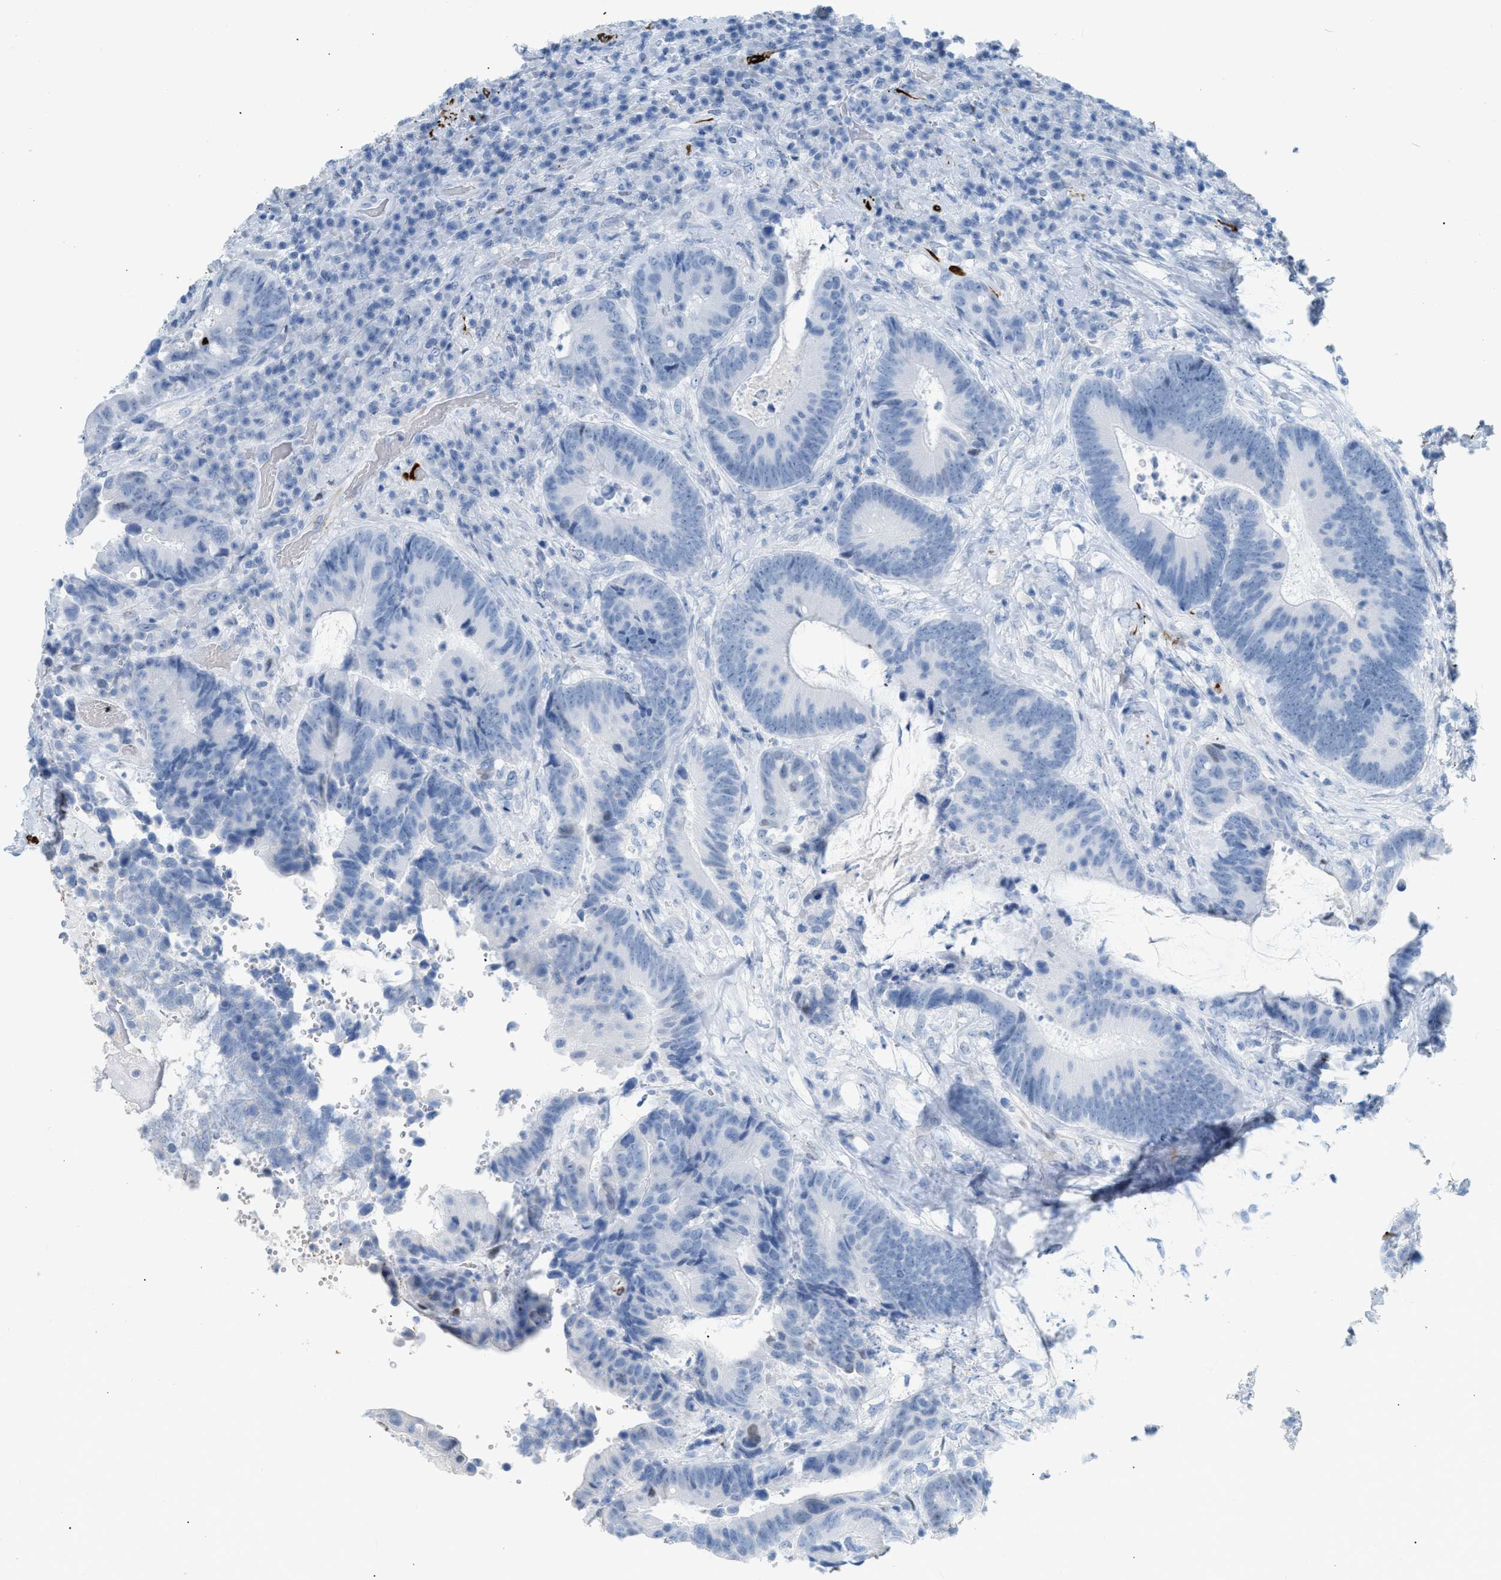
{"staining": {"intensity": "negative", "quantity": "none", "location": "none"}, "tissue": "colorectal cancer", "cell_type": "Tumor cells", "image_type": "cancer", "snomed": [{"axis": "morphology", "description": "Adenocarcinoma, NOS"}, {"axis": "topography", "description": "Rectum"}], "caption": "High power microscopy image of an IHC image of colorectal cancer, revealing no significant positivity in tumor cells.", "gene": "DES", "patient": {"sex": "female", "age": 89}}